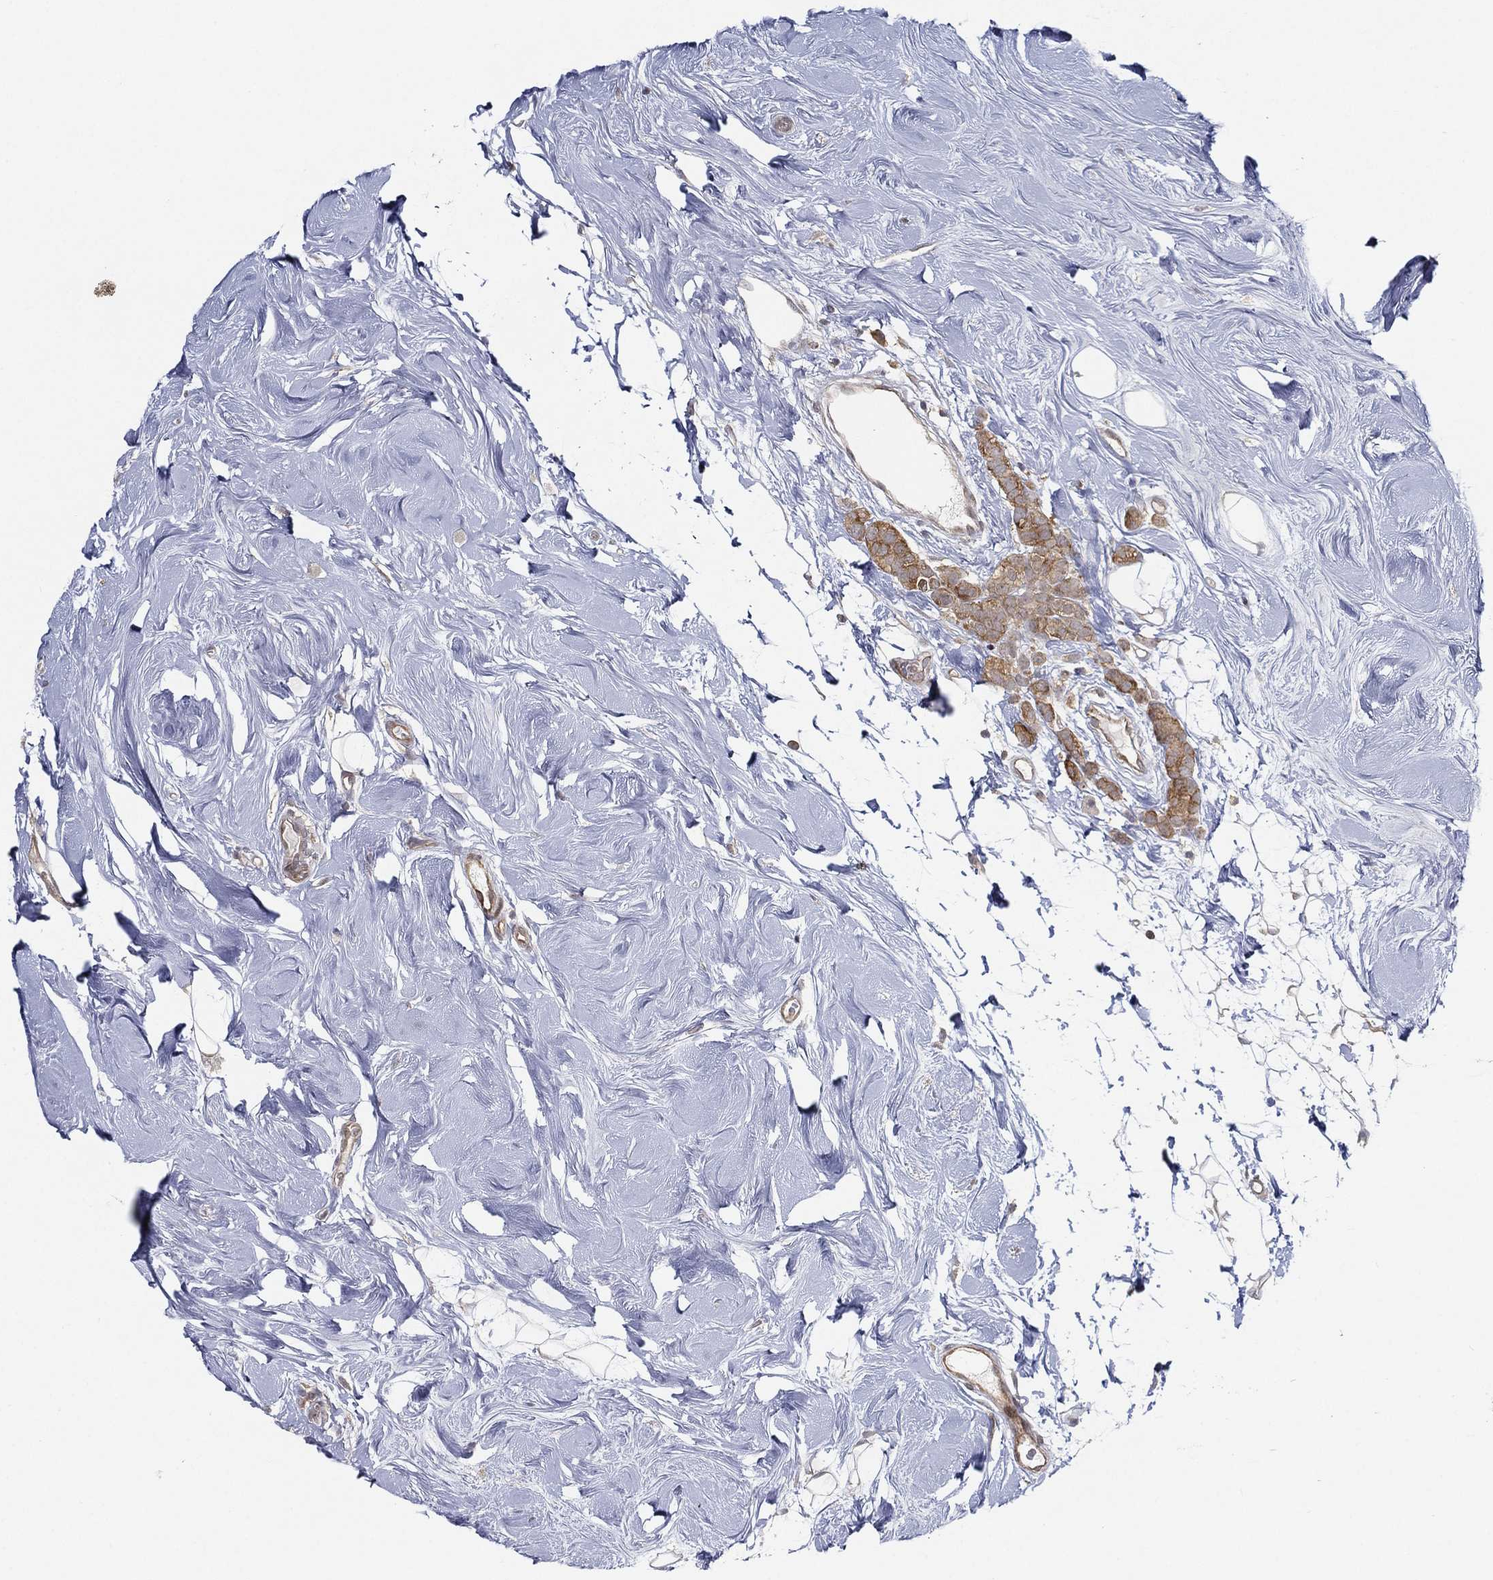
{"staining": {"intensity": "moderate", "quantity": ">75%", "location": "cytoplasmic/membranous"}, "tissue": "breast cancer", "cell_type": "Tumor cells", "image_type": "cancer", "snomed": [{"axis": "morphology", "description": "Lobular carcinoma"}, {"axis": "topography", "description": "Breast"}], "caption": "Moderate cytoplasmic/membranous expression for a protein is present in about >75% of tumor cells of lobular carcinoma (breast) using immunohistochemistry.", "gene": "TMTC4", "patient": {"sex": "female", "age": 49}}